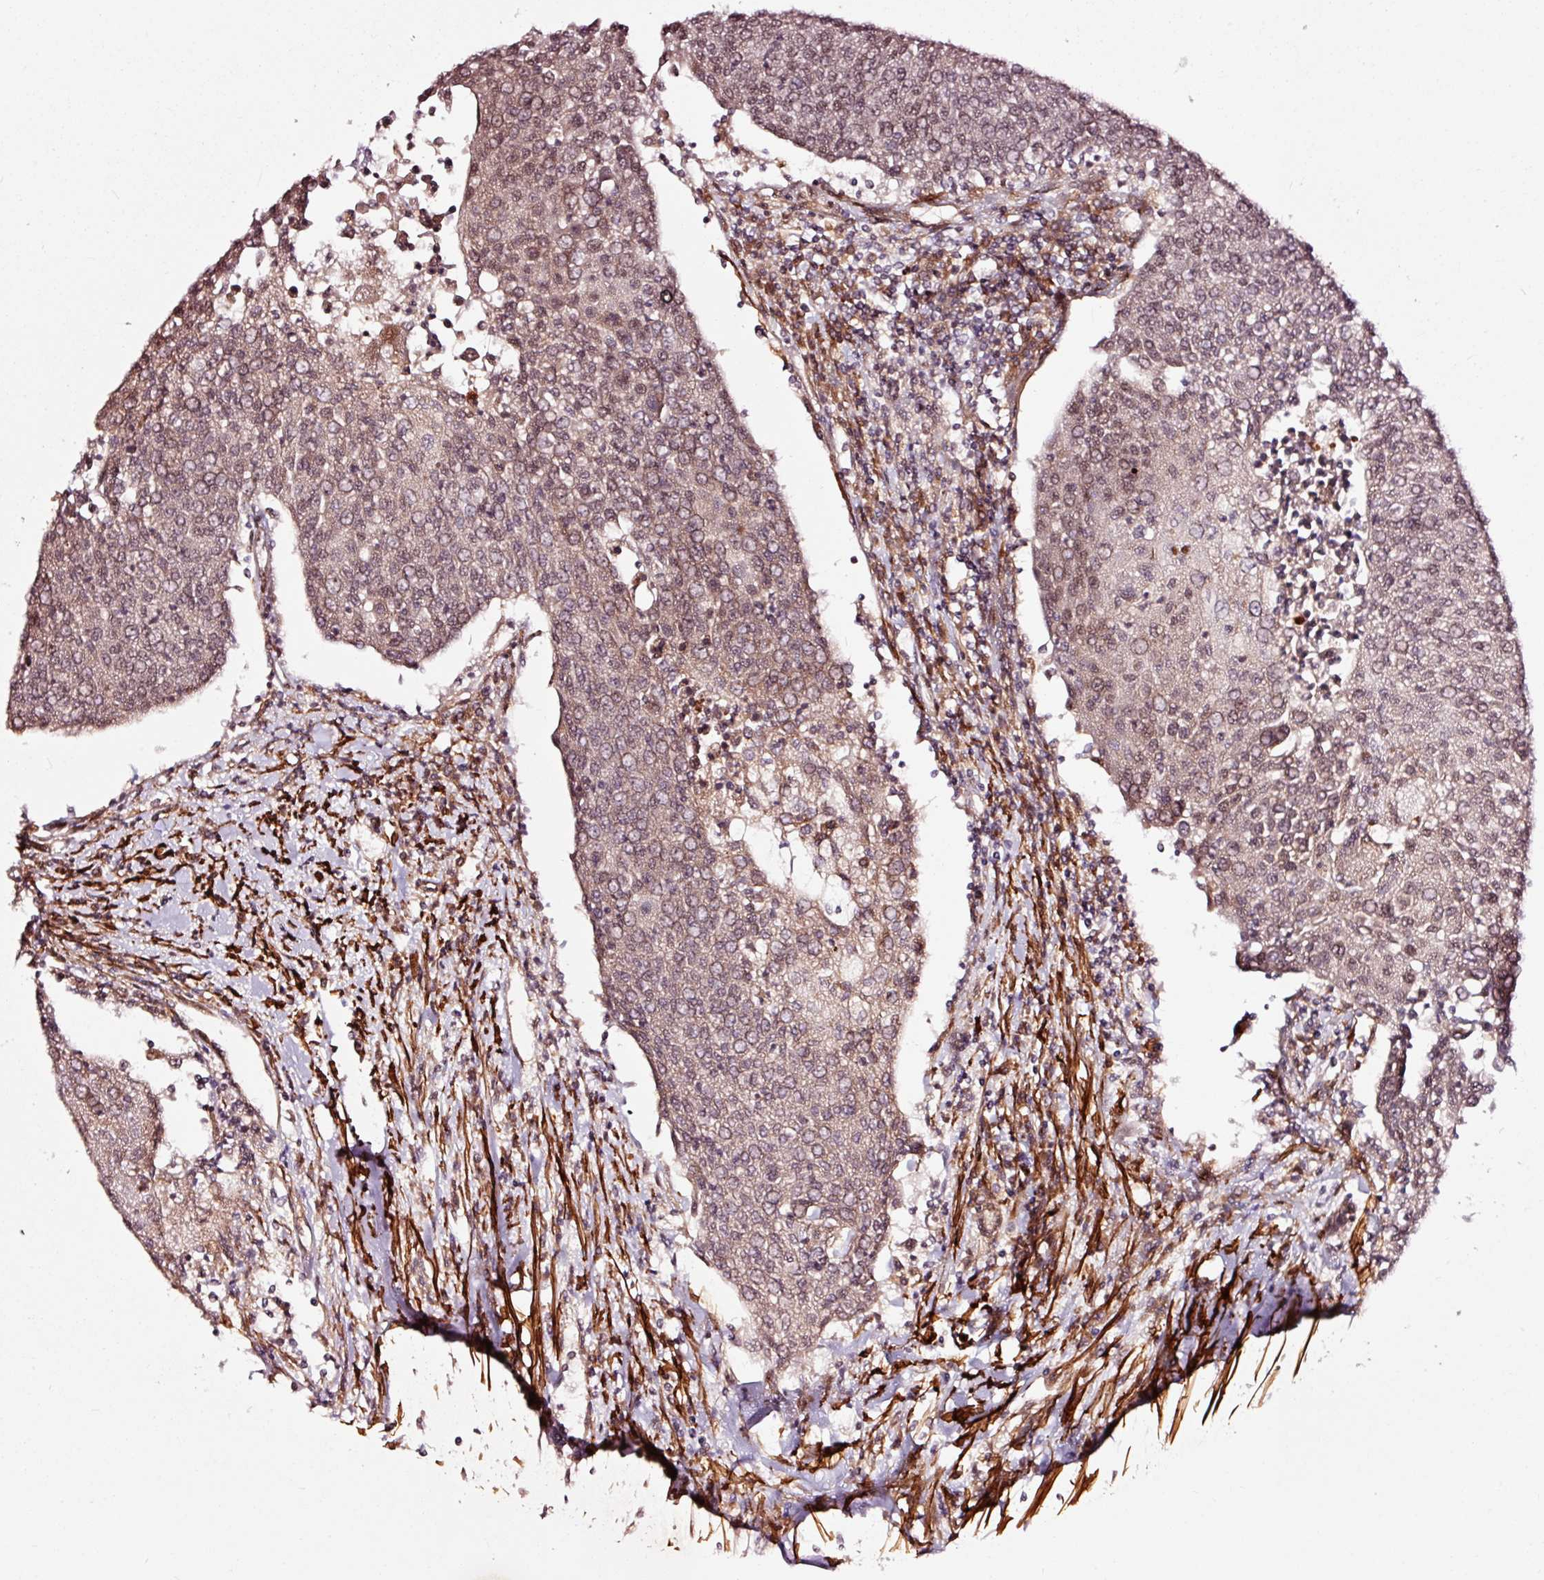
{"staining": {"intensity": "weak", "quantity": "25%-75%", "location": "nuclear"}, "tissue": "urothelial cancer", "cell_type": "Tumor cells", "image_type": "cancer", "snomed": [{"axis": "morphology", "description": "Urothelial carcinoma, High grade"}, {"axis": "topography", "description": "Urinary bladder"}], "caption": "The histopathology image reveals a brown stain indicating the presence of a protein in the nuclear of tumor cells in urothelial cancer.", "gene": "TPM1", "patient": {"sex": "female", "age": 85}}